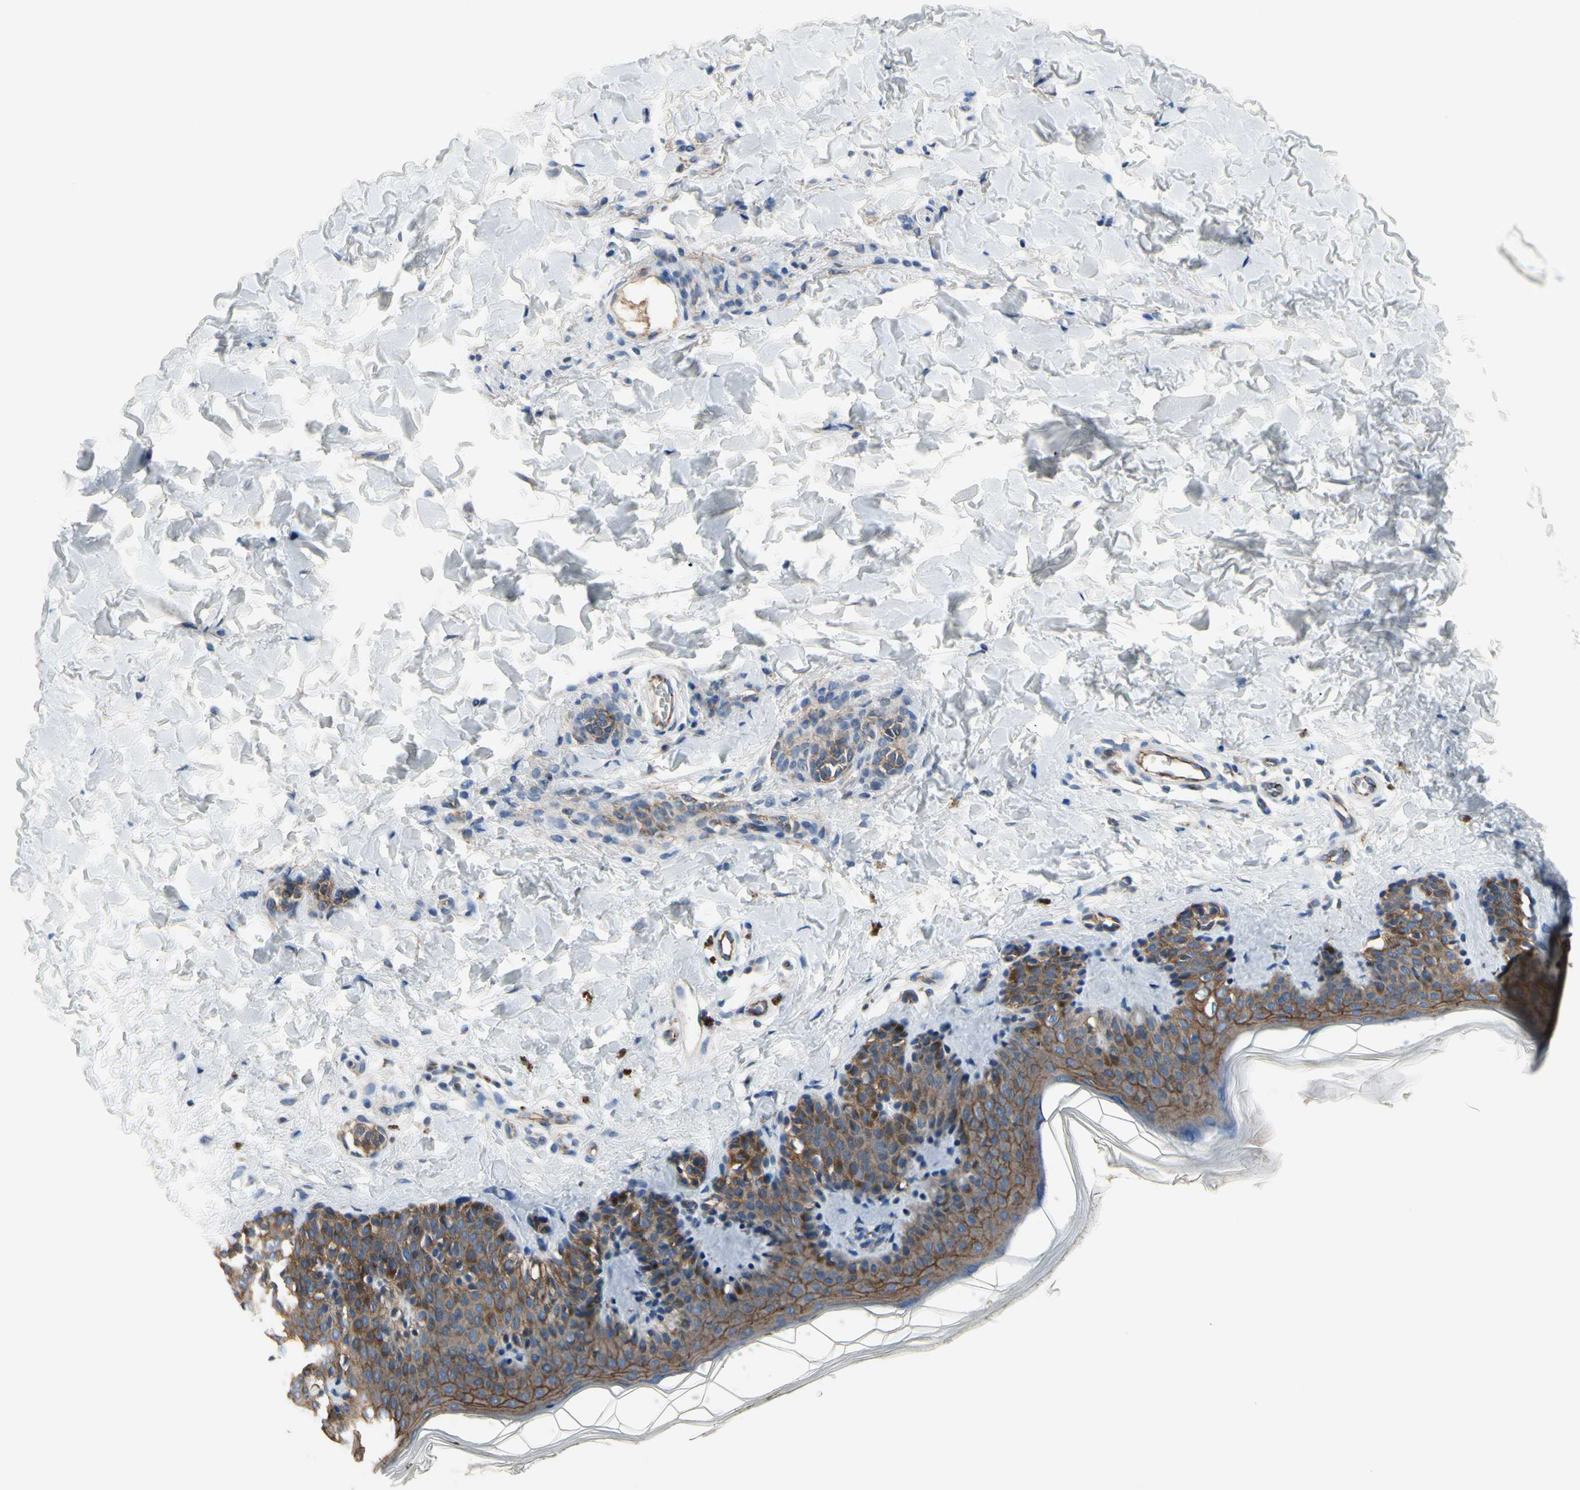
{"staining": {"intensity": "negative", "quantity": "none", "location": "none"}, "tissue": "skin", "cell_type": "Fibroblasts", "image_type": "normal", "snomed": [{"axis": "morphology", "description": "Normal tissue, NOS"}, {"axis": "topography", "description": "Skin"}], "caption": "Fibroblasts show no significant positivity in normal skin.", "gene": "LGR6", "patient": {"sex": "male", "age": 16}}